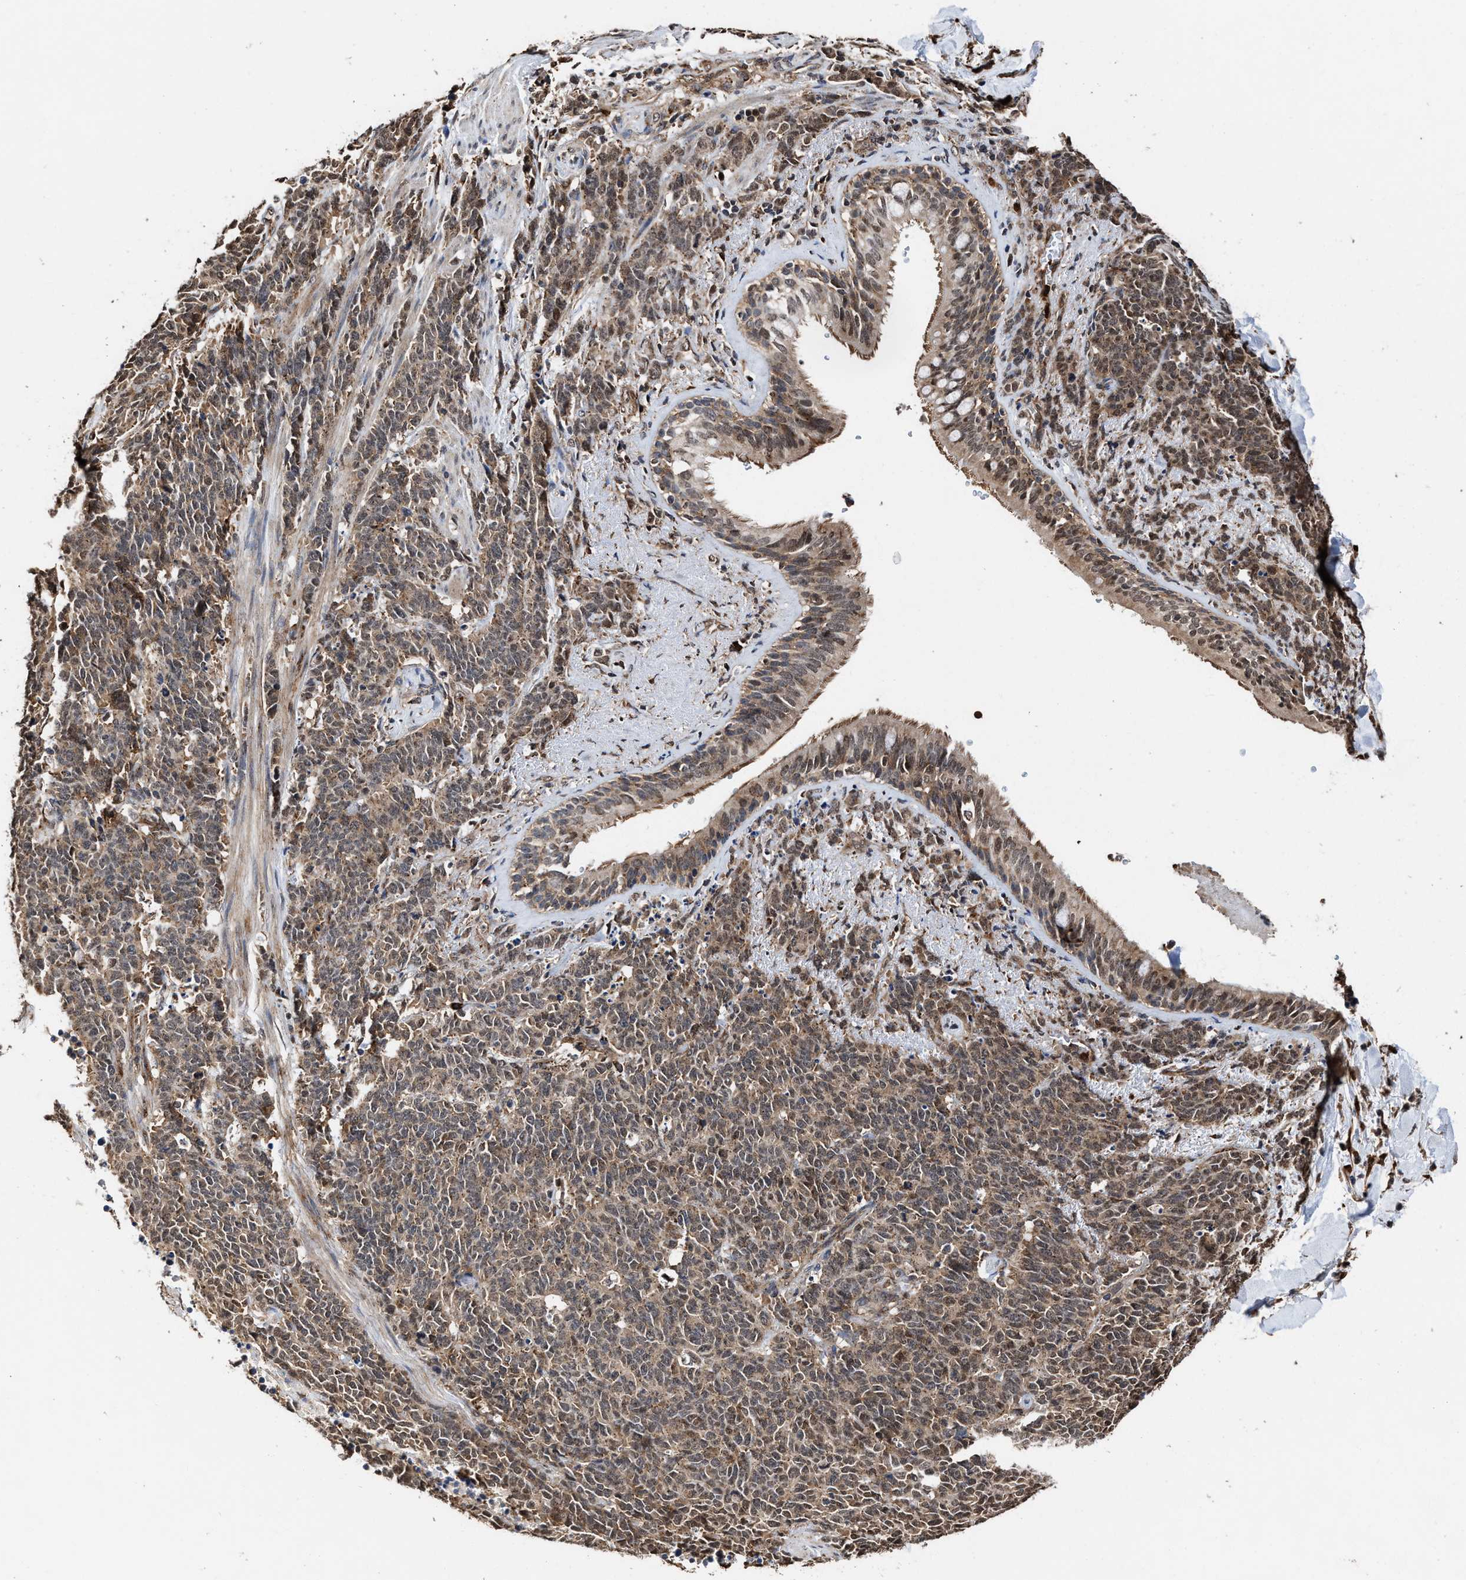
{"staining": {"intensity": "moderate", "quantity": "25%-75%", "location": "cytoplasmic/membranous,nuclear"}, "tissue": "lung cancer", "cell_type": "Tumor cells", "image_type": "cancer", "snomed": [{"axis": "morphology", "description": "Neoplasm, malignant, NOS"}, {"axis": "topography", "description": "Lung"}], "caption": "Immunohistochemistry (IHC) photomicrograph of lung cancer stained for a protein (brown), which displays medium levels of moderate cytoplasmic/membranous and nuclear staining in about 25%-75% of tumor cells.", "gene": "SEPTIN2", "patient": {"sex": "female", "age": 58}}